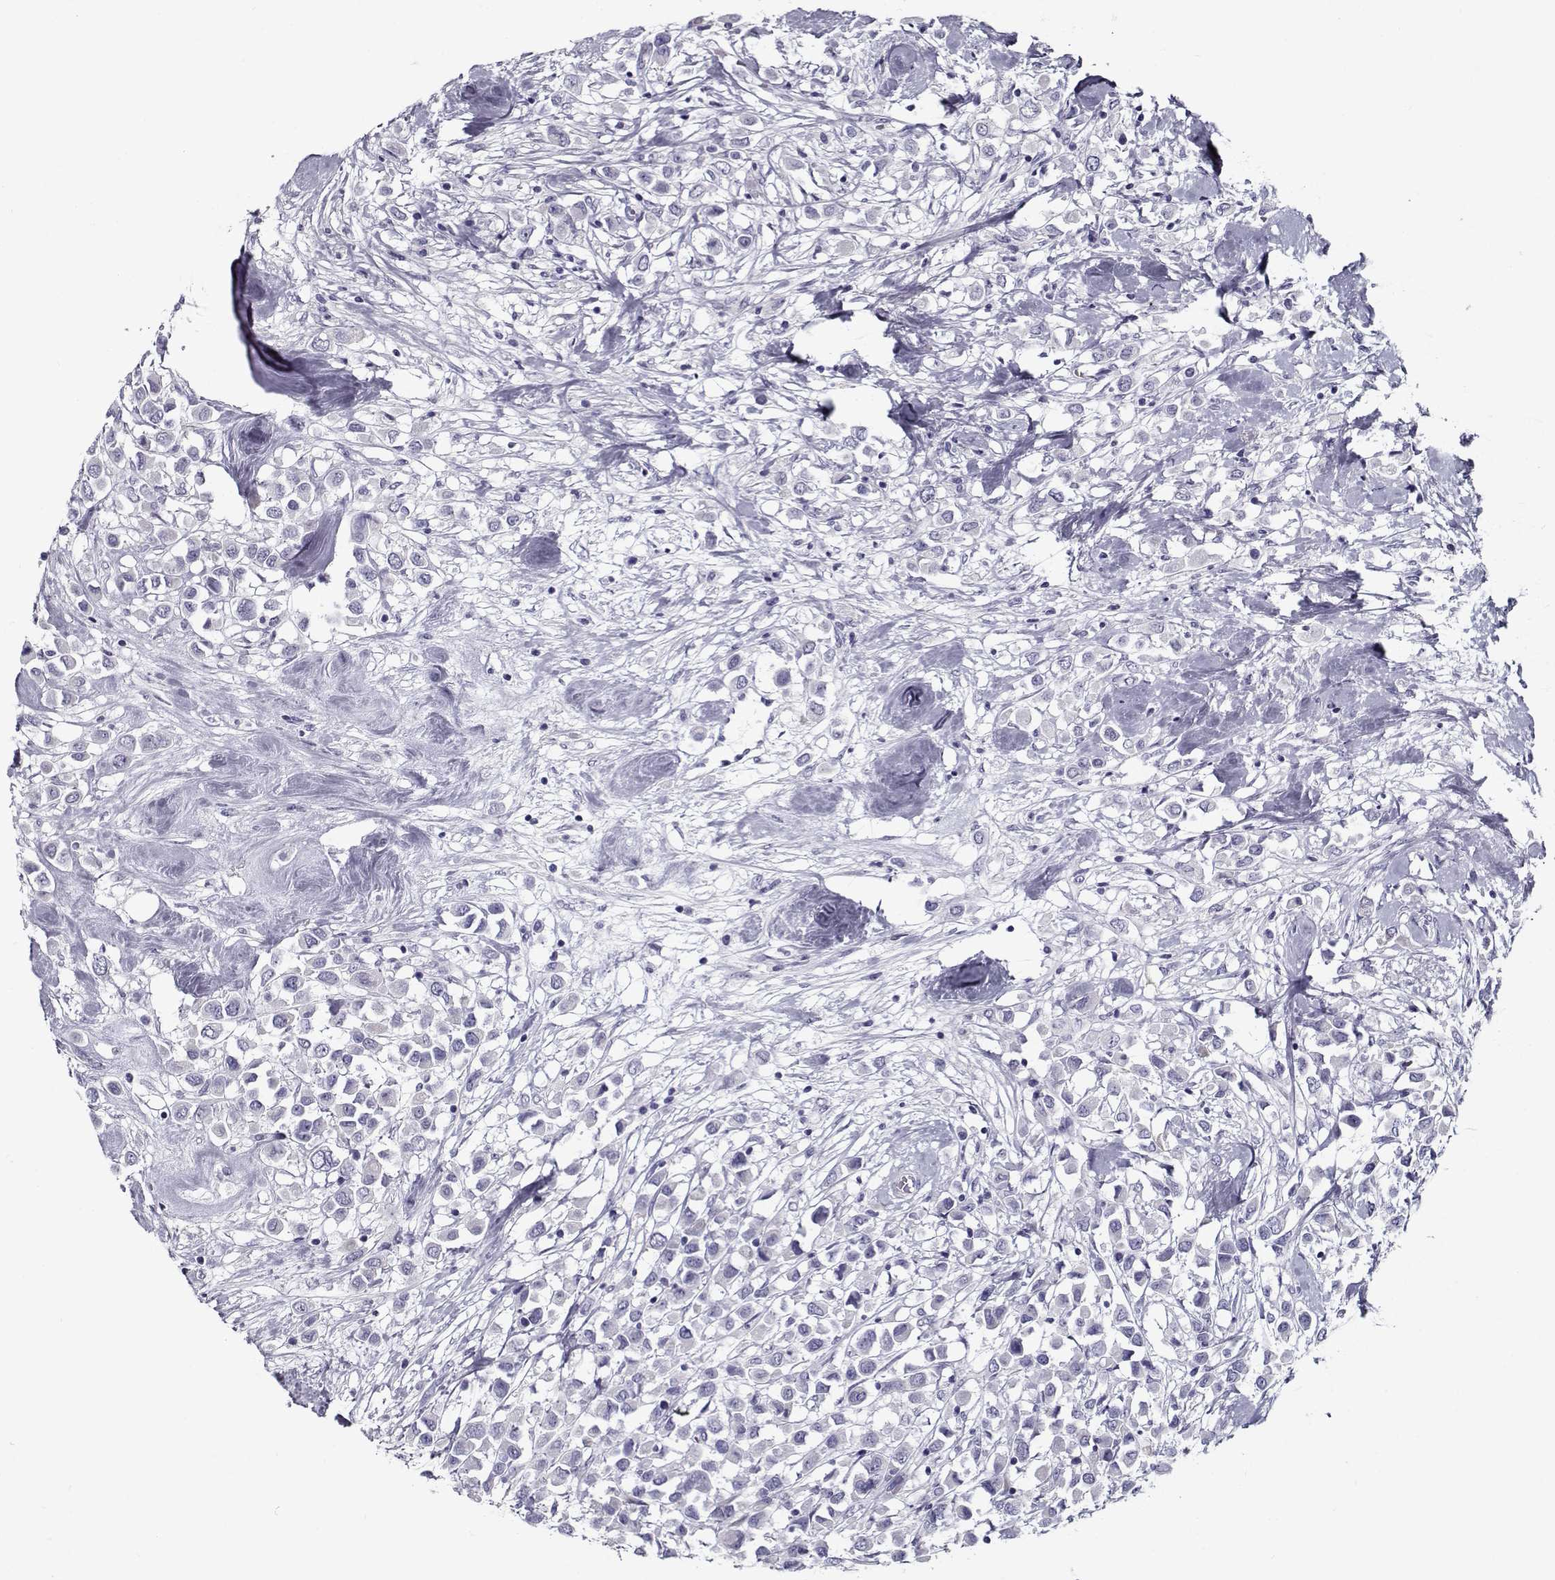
{"staining": {"intensity": "negative", "quantity": "none", "location": "none"}, "tissue": "breast cancer", "cell_type": "Tumor cells", "image_type": "cancer", "snomed": [{"axis": "morphology", "description": "Duct carcinoma"}, {"axis": "topography", "description": "Breast"}], "caption": "Protein analysis of invasive ductal carcinoma (breast) shows no significant staining in tumor cells.", "gene": "GAGE2A", "patient": {"sex": "female", "age": 61}}